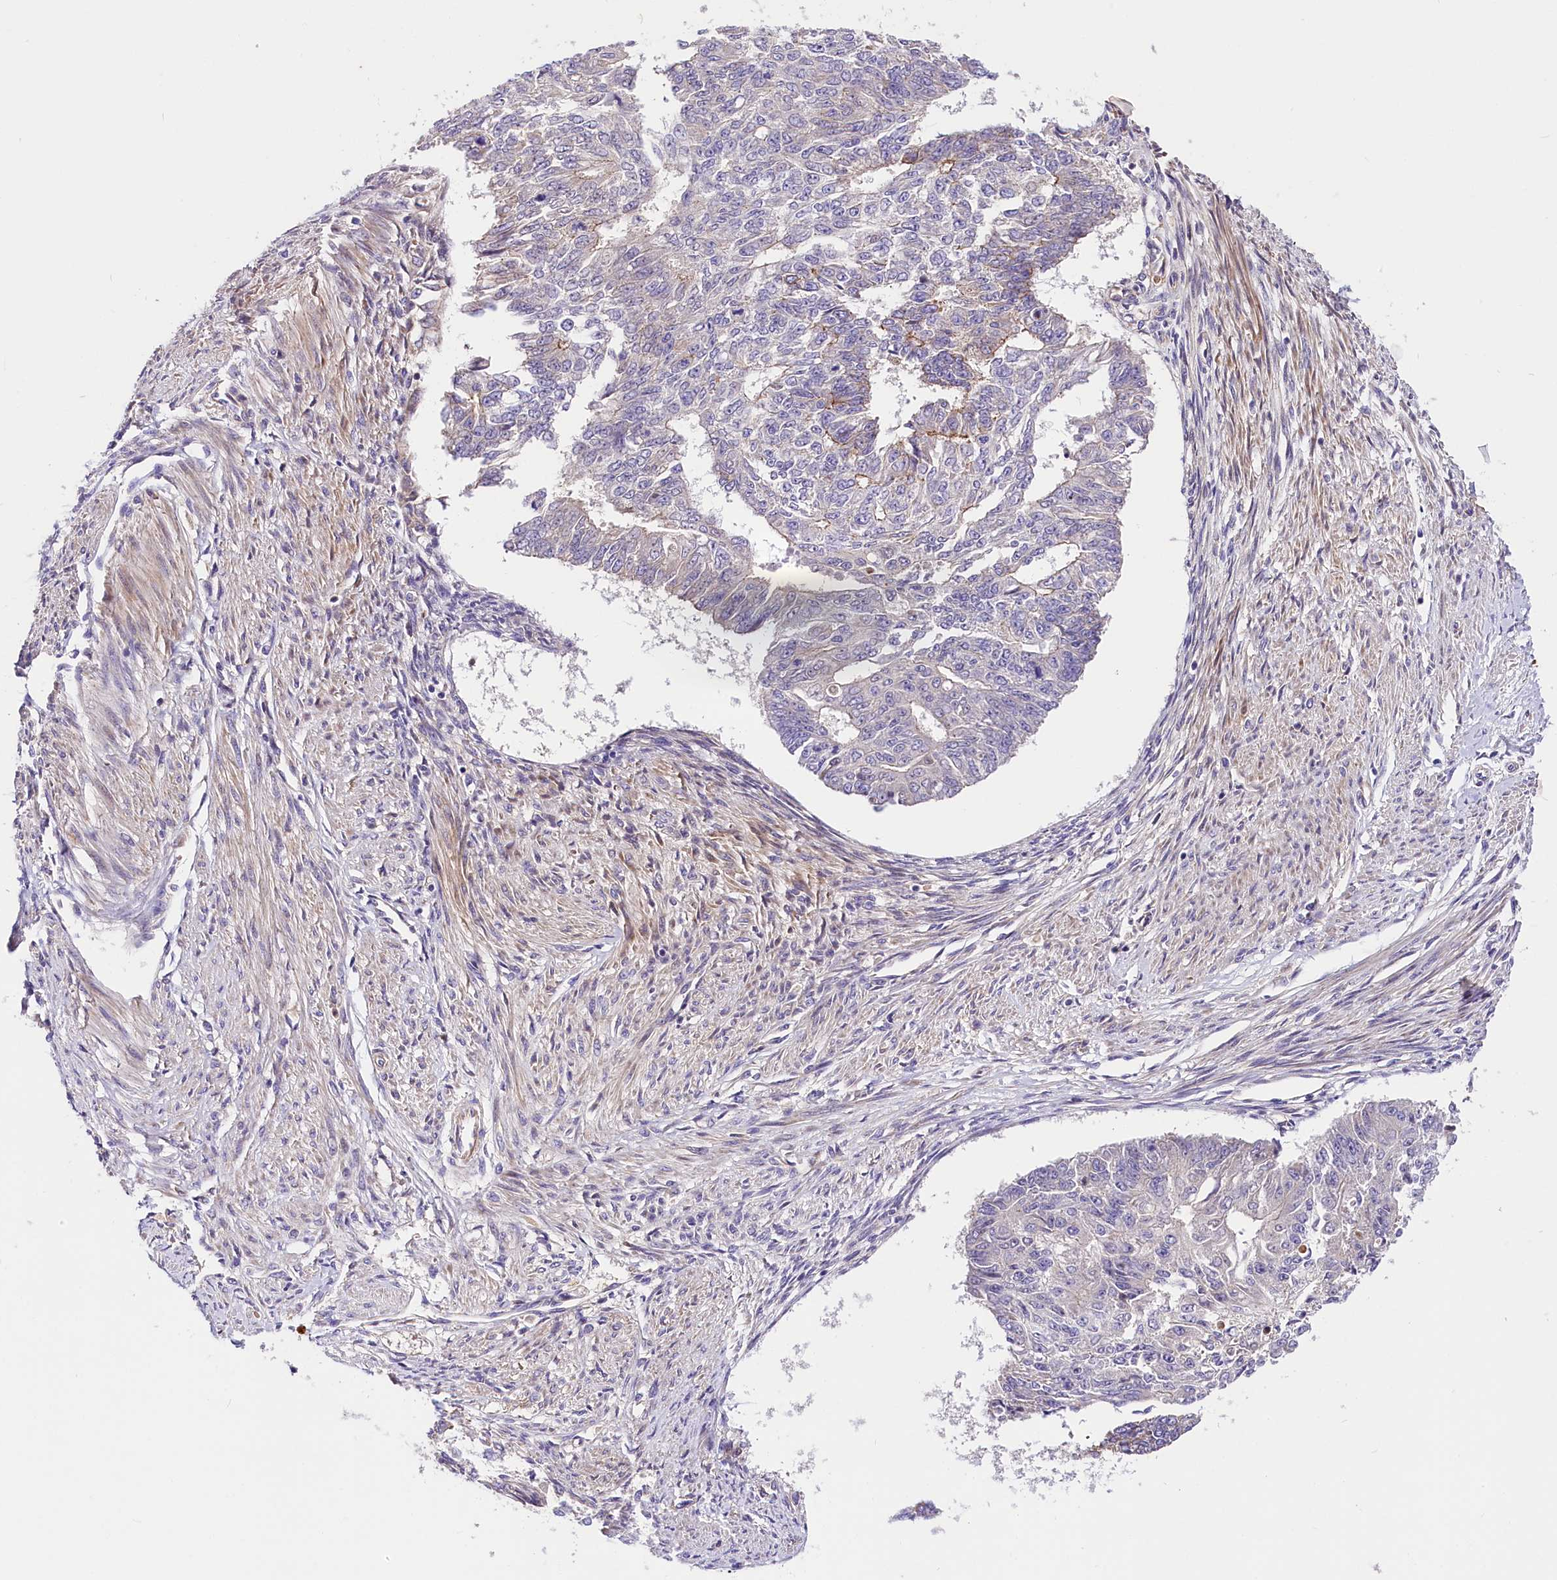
{"staining": {"intensity": "negative", "quantity": "none", "location": "none"}, "tissue": "endometrial cancer", "cell_type": "Tumor cells", "image_type": "cancer", "snomed": [{"axis": "morphology", "description": "Adenocarcinoma, NOS"}, {"axis": "topography", "description": "Endometrium"}], "caption": "The IHC micrograph has no significant positivity in tumor cells of endometrial adenocarcinoma tissue.", "gene": "ARMC6", "patient": {"sex": "female", "age": 32}}